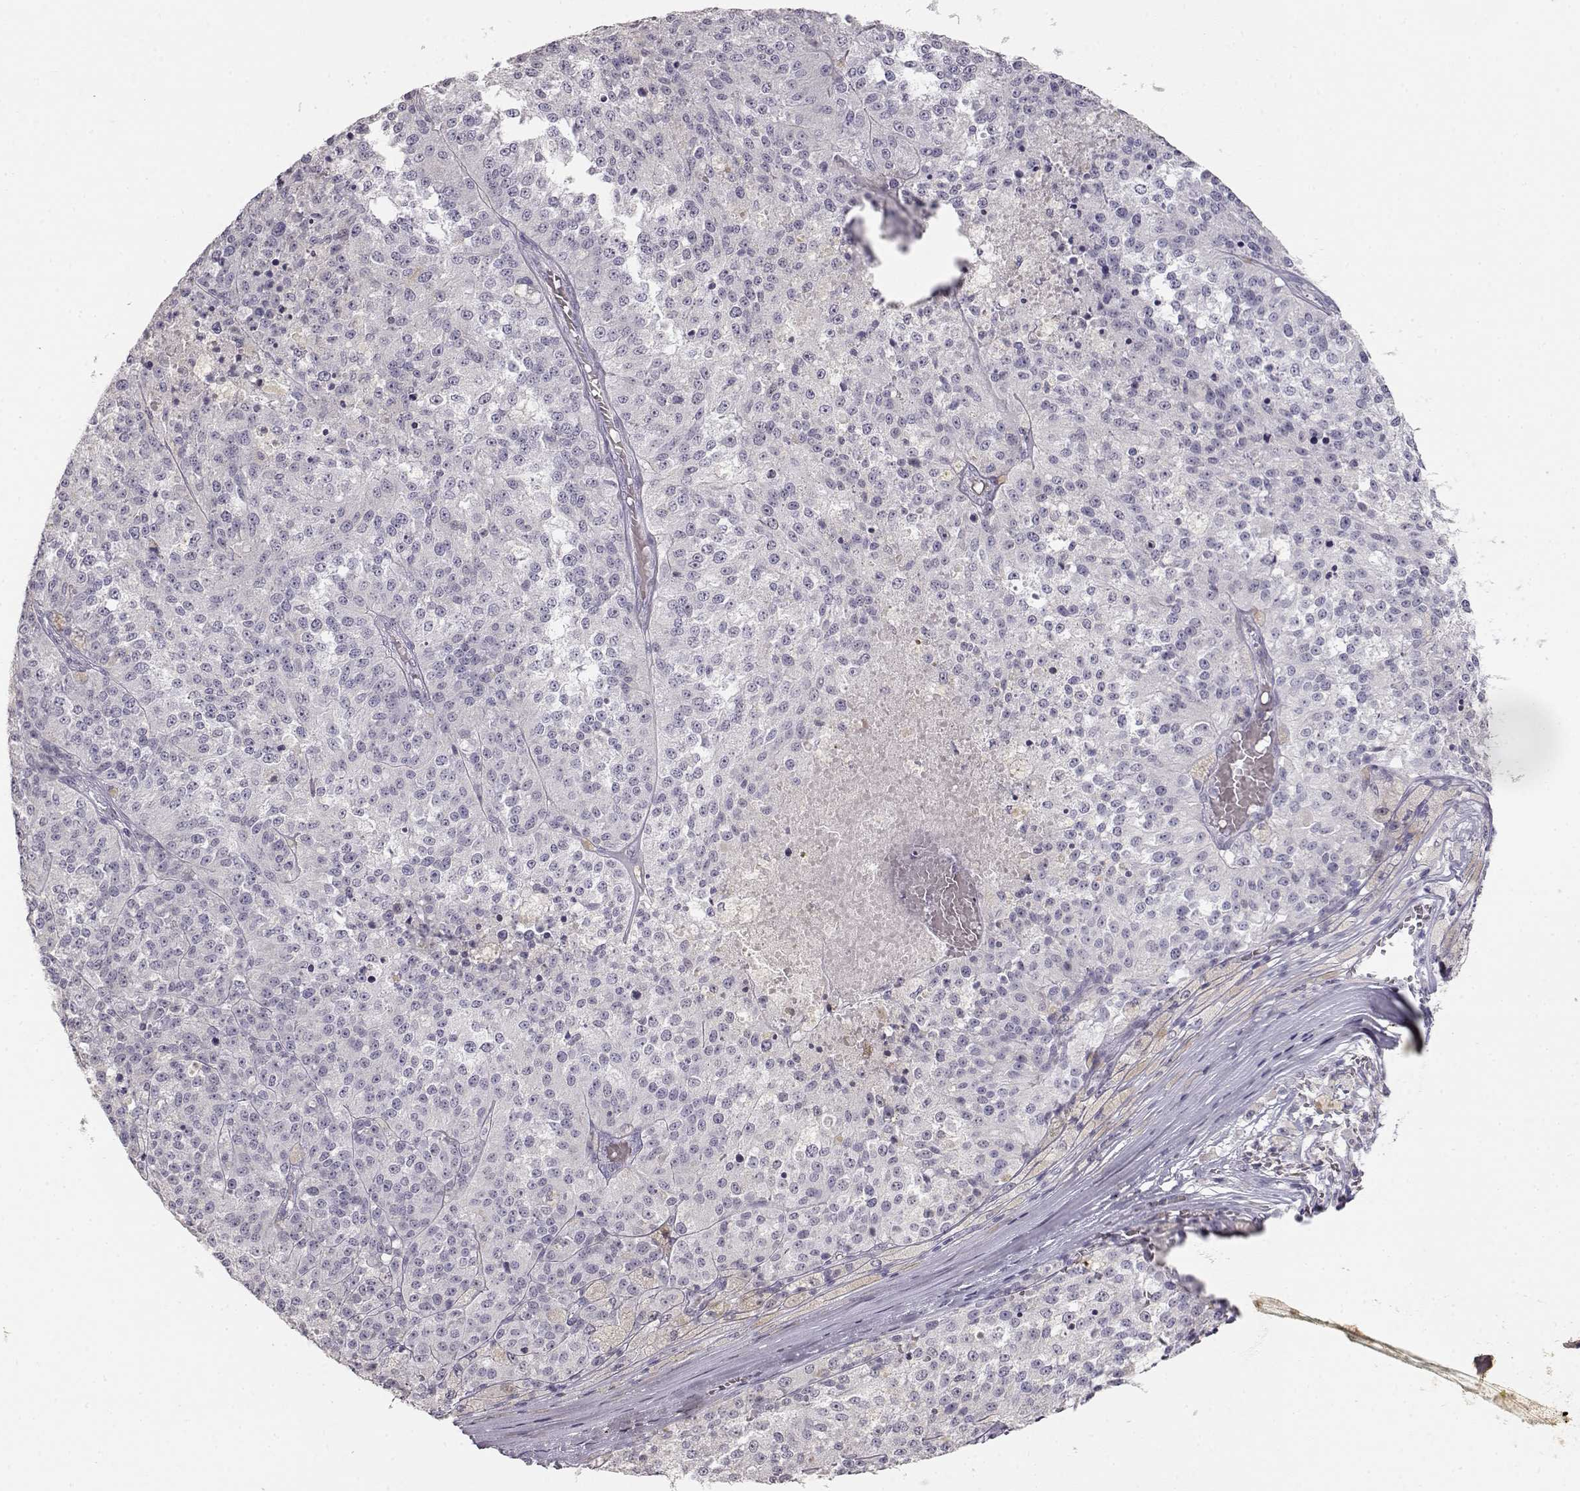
{"staining": {"intensity": "negative", "quantity": "none", "location": "none"}, "tissue": "melanoma", "cell_type": "Tumor cells", "image_type": "cancer", "snomed": [{"axis": "morphology", "description": "Malignant melanoma, Metastatic site"}, {"axis": "topography", "description": "Lymph node"}], "caption": "DAB immunohistochemical staining of malignant melanoma (metastatic site) shows no significant positivity in tumor cells. (Stains: DAB immunohistochemistry (IHC) with hematoxylin counter stain, Microscopy: brightfield microscopy at high magnification).", "gene": "TKTL1", "patient": {"sex": "female", "age": 64}}